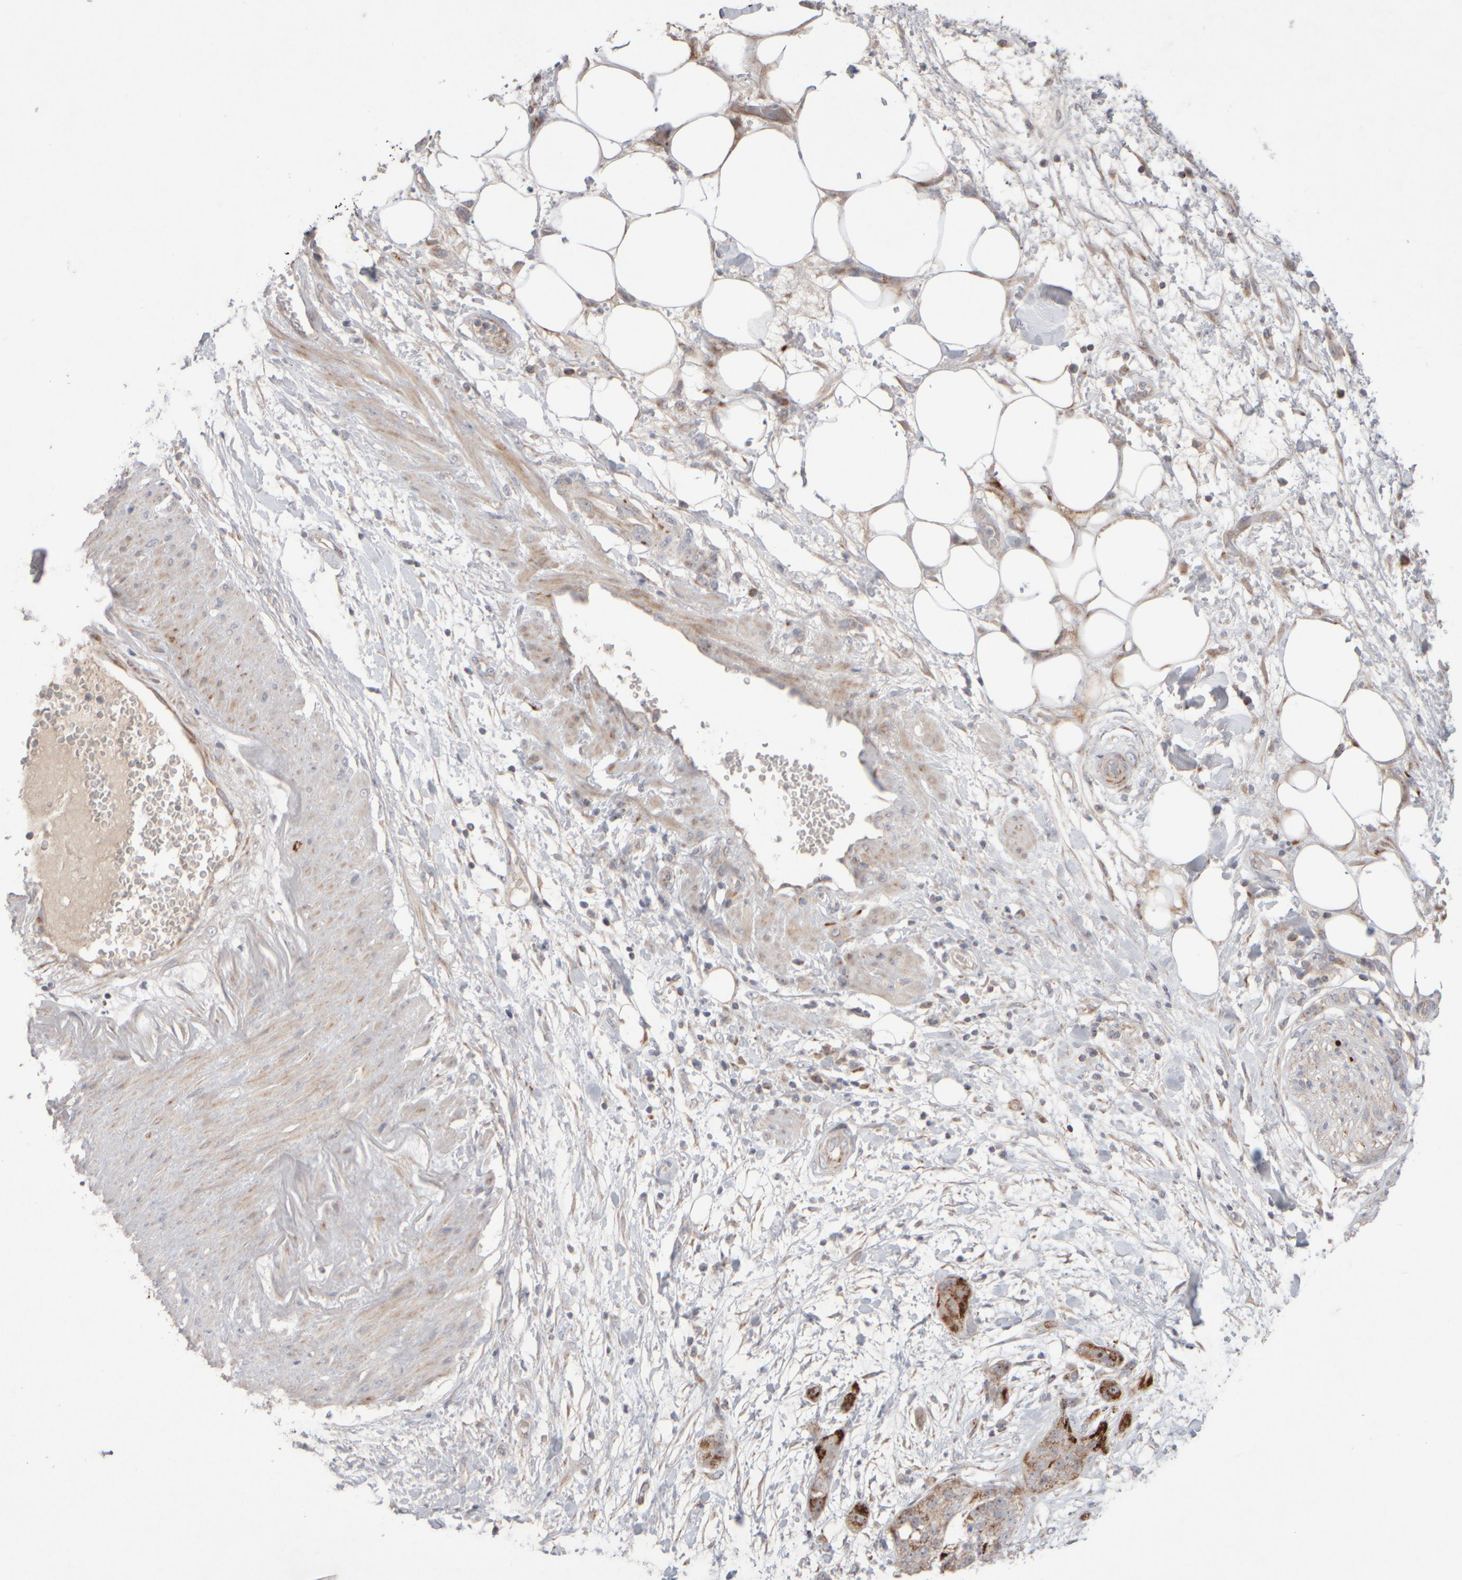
{"staining": {"intensity": "strong", "quantity": ">75%", "location": "cytoplasmic/membranous"}, "tissue": "pancreatic cancer", "cell_type": "Tumor cells", "image_type": "cancer", "snomed": [{"axis": "morphology", "description": "Adenocarcinoma, NOS"}, {"axis": "topography", "description": "Pancreas"}], "caption": "Immunohistochemistry (IHC) micrograph of pancreatic cancer (adenocarcinoma) stained for a protein (brown), which reveals high levels of strong cytoplasmic/membranous expression in approximately >75% of tumor cells.", "gene": "CHADL", "patient": {"sex": "female", "age": 78}}